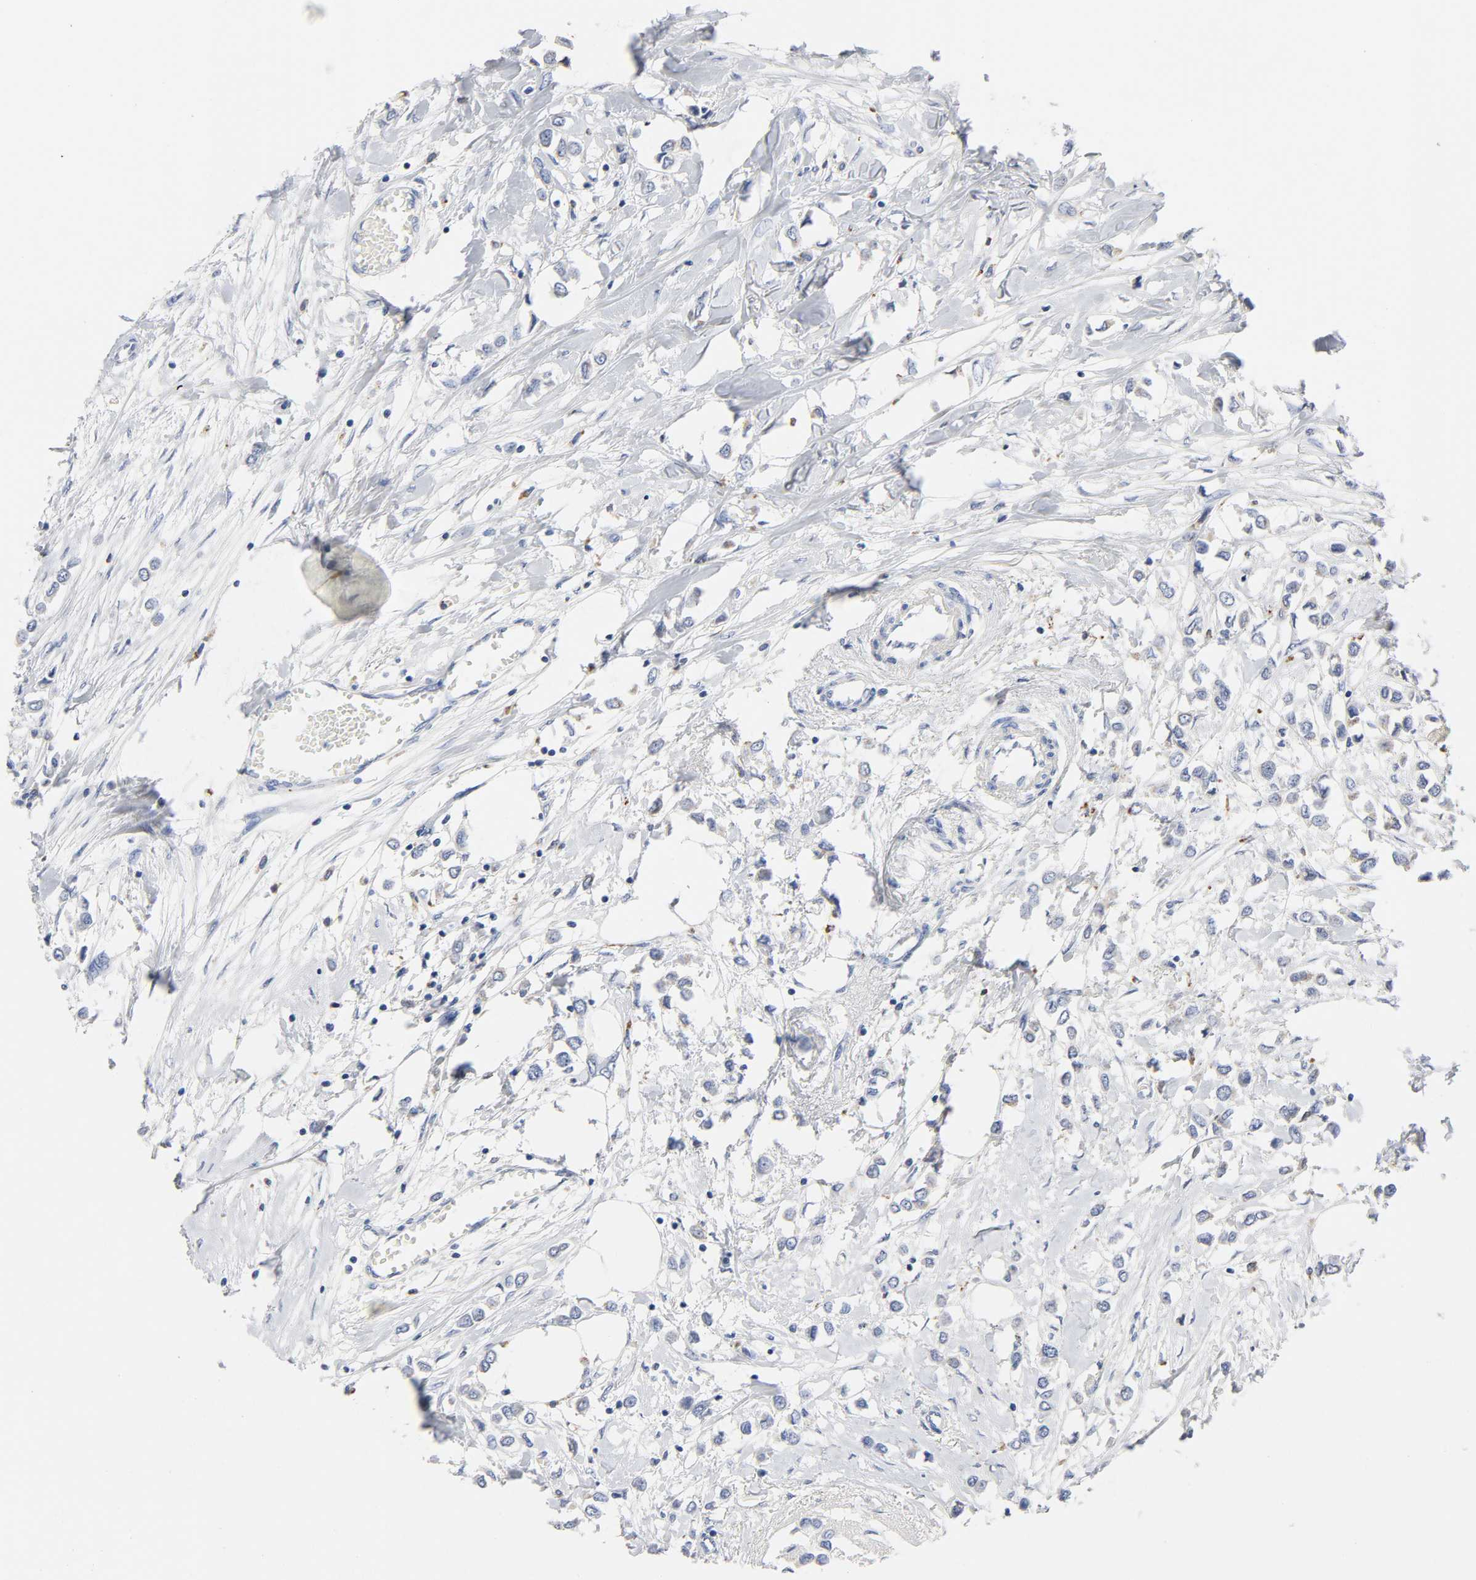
{"staining": {"intensity": "negative", "quantity": "none", "location": "none"}, "tissue": "breast cancer", "cell_type": "Tumor cells", "image_type": "cancer", "snomed": [{"axis": "morphology", "description": "Lobular carcinoma"}, {"axis": "topography", "description": "Breast"}], "caption": "IHC micrograph of neoplastic tissue: lobular carcinoma (breast) stained with DAB reveals no significant protein expression in tumor cells.", "gene": "PLP1", "patient": {"sex": "female", "age": 51}}